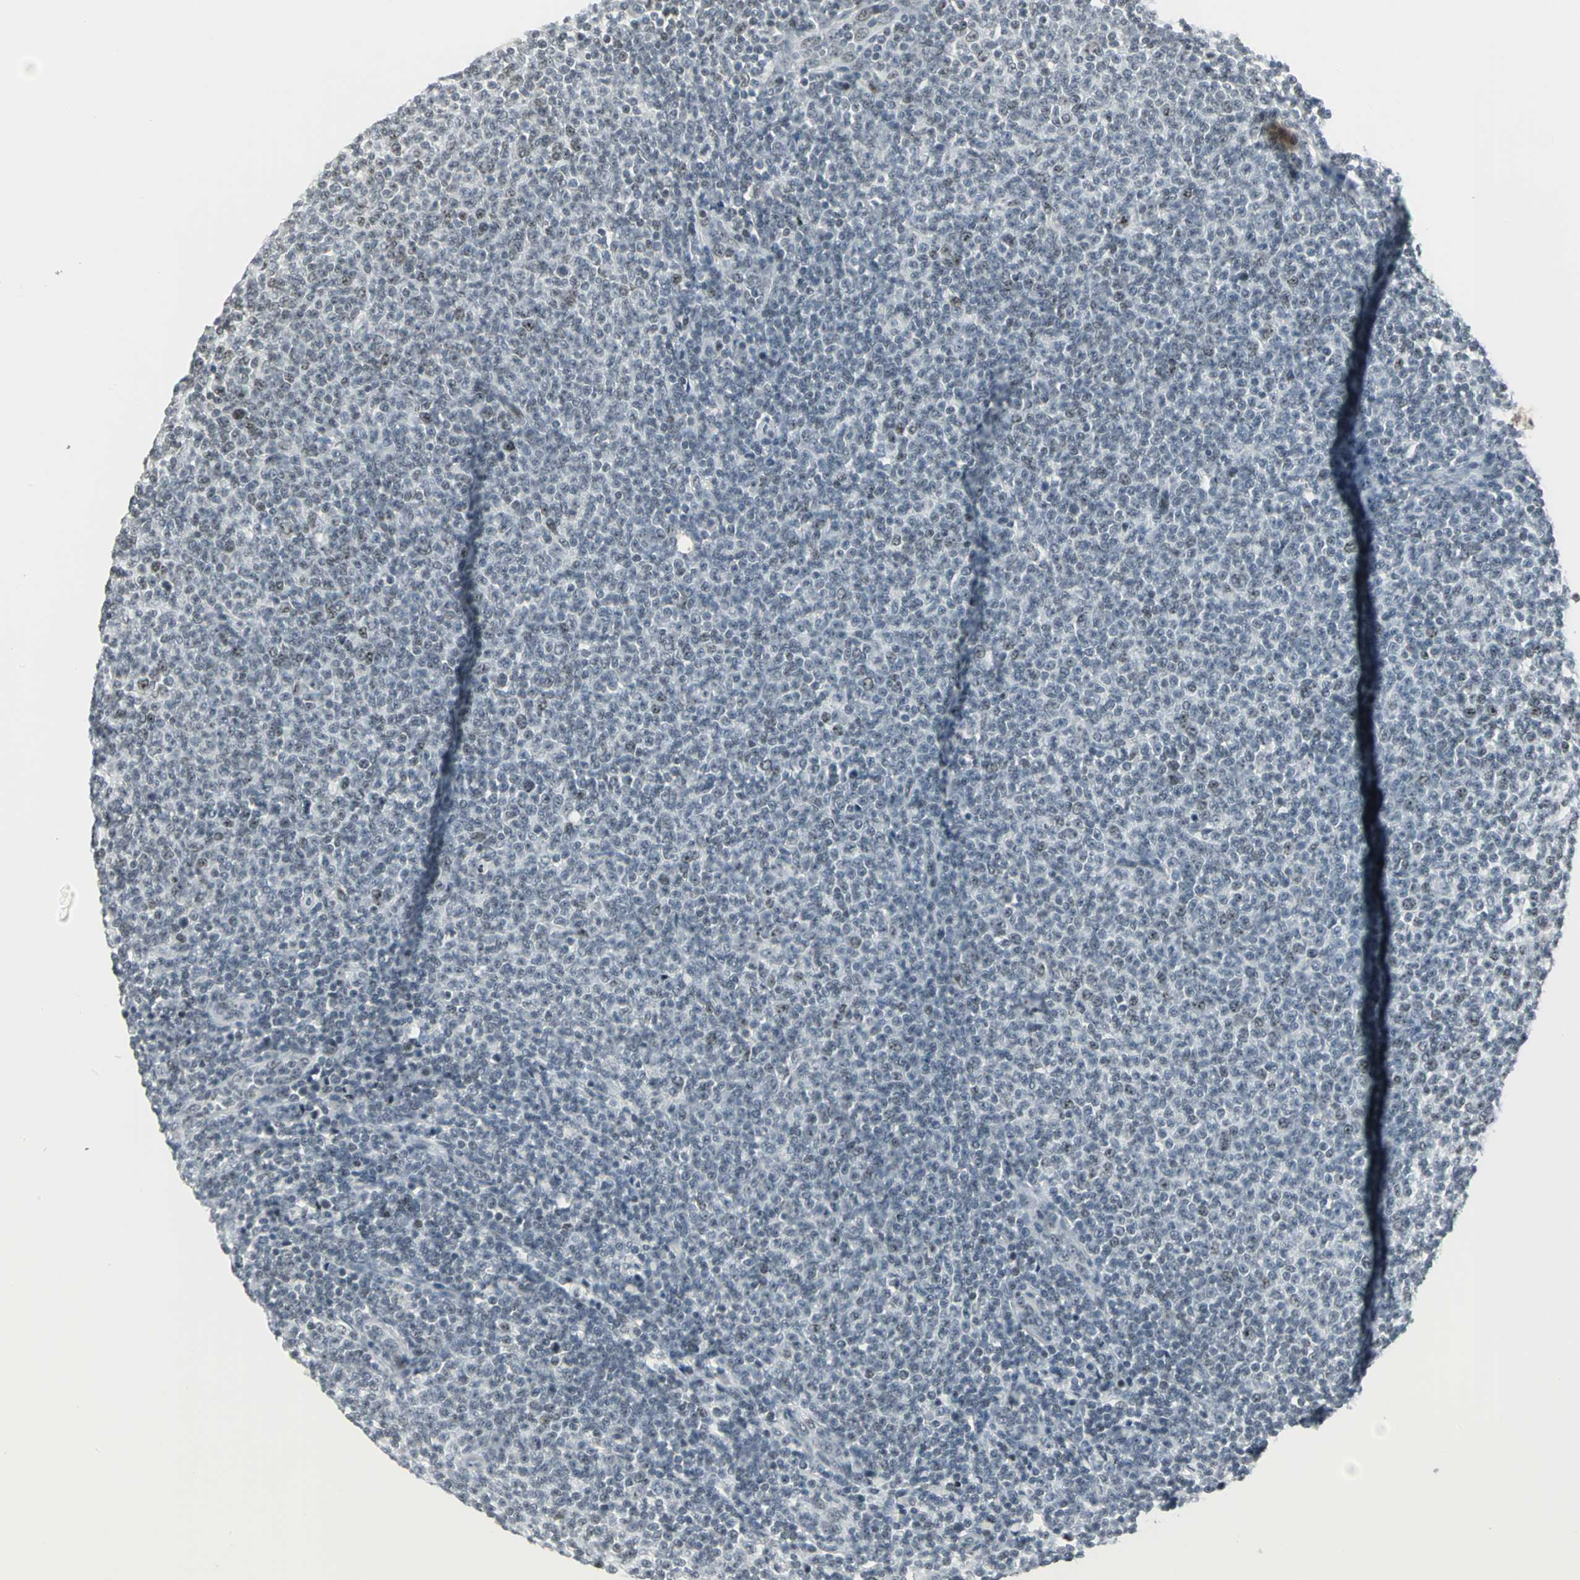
{"staining": {"intensity": "negative", "quantity": "none", "location": "none"}, "tissue": "lymphoma", "cell_type": "Tumor cells", "image_type": "cancer", "snomed": [{"axis": "morphology", "description": "Malignant lymphoma, non-Hodgkin's type, Low grade"}, {"axis": "topography", "description": "Lymph node"}], "caption": "The immunohistochemistry (IHC) histopathology image has no significant positivity in tumor cells of lymphoma tissue. Brightfield microscopy of immunohistochemistry stained with DAB (brown) and hematoxylin (blue), captured at high magnification.", "gene": "CBX3", "patient": {"sex": "male", "age": 66}}